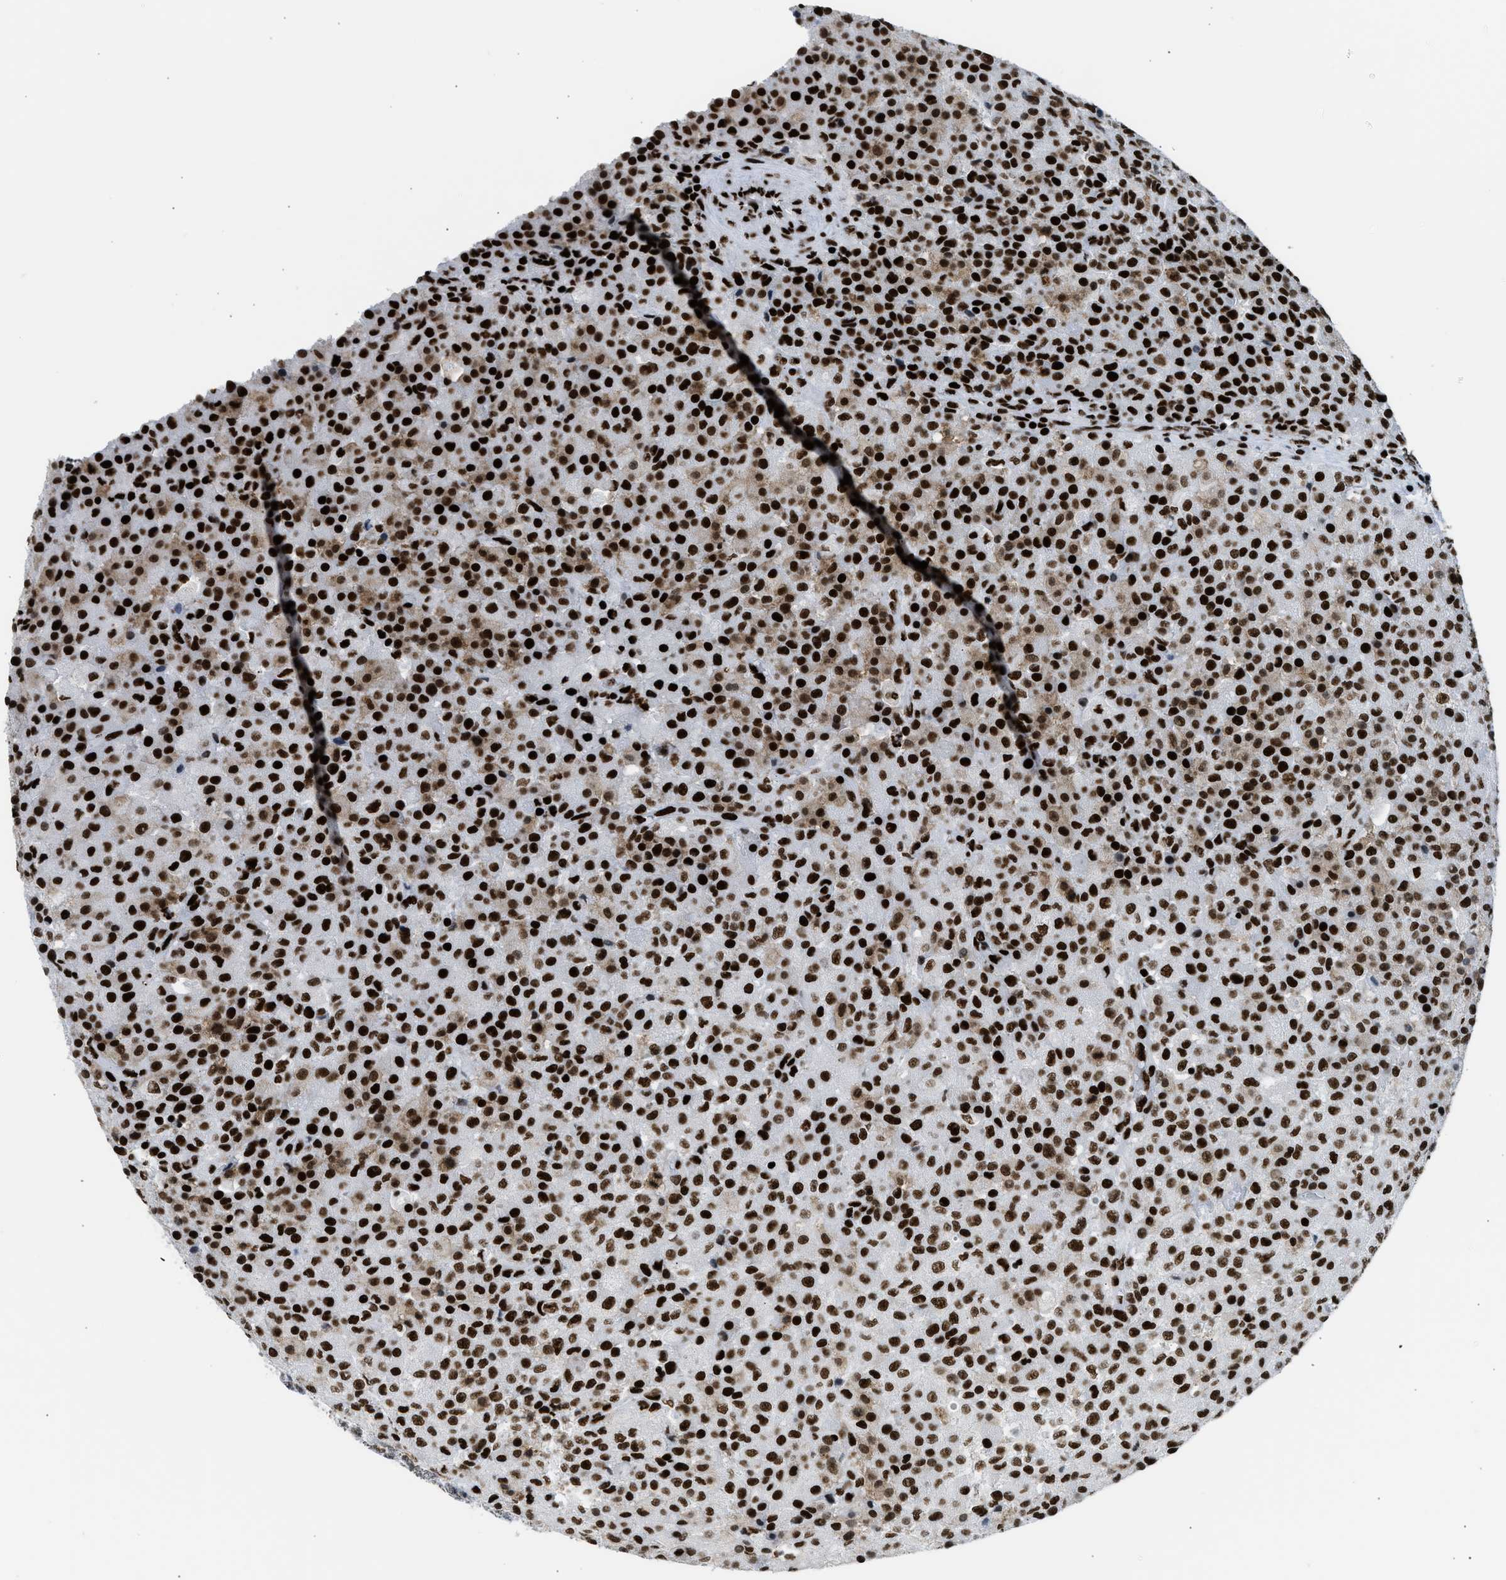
{"staining": {"intensity": "strong", "quantity": ">75%", "location": "nuclear"}, "tissue": "testis cancer", "cell_type": "Tumor cells", "image_type": "cancer", "snomed": [{"axis": "morphology", "description": "Seminoma, NOS"}, {"axis": "topography", "description": "Testis"}], "caption": "Protein expression by IHC shows strong nuclear expression in approximately >75% of tumor cells in testis cancer.", "gene": "PIF1", "patient": {"sex": "male", "age": 59}}